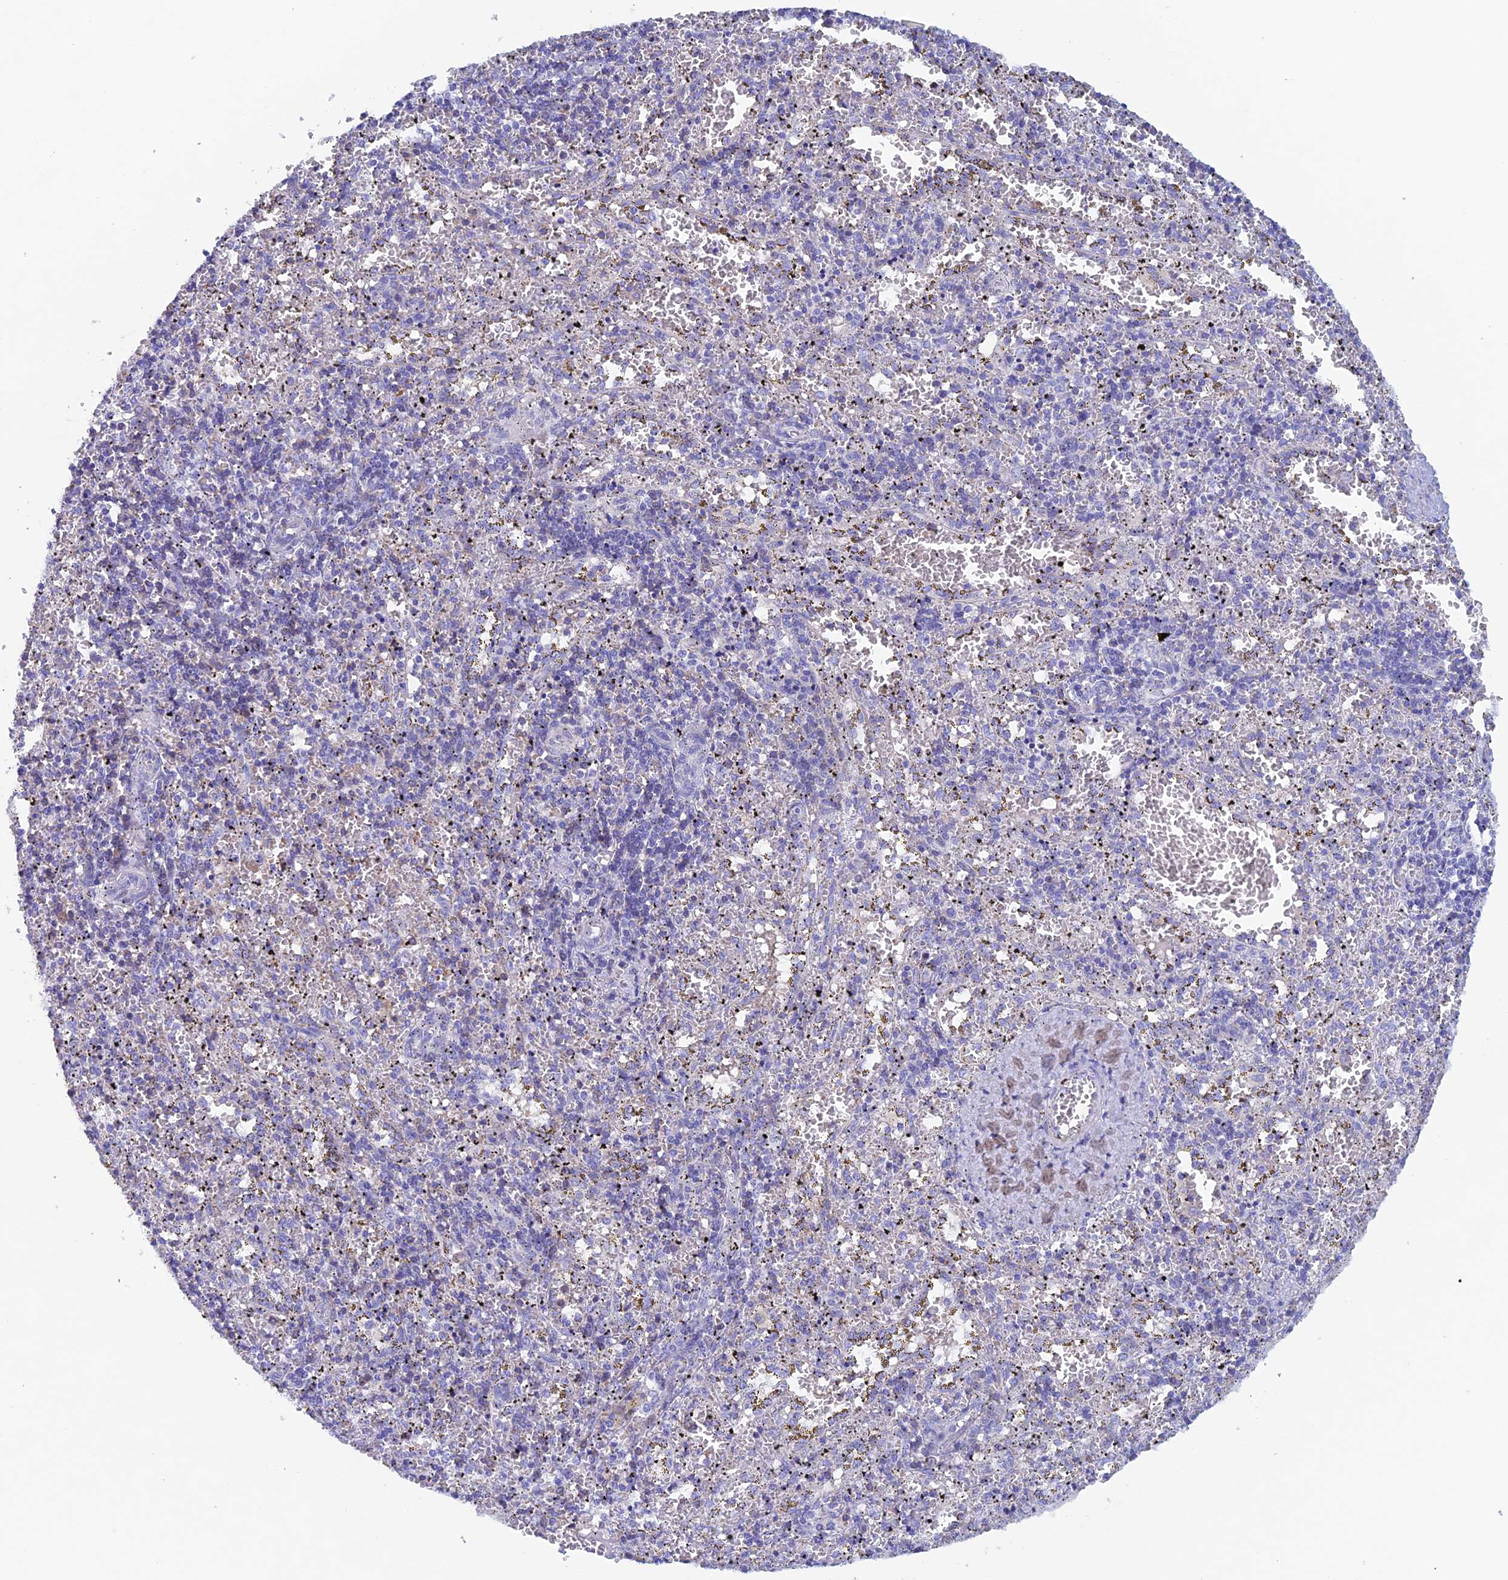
{"staining": {"intensity": "negative", "quantity": "none", "location": "none"}, "tissue": "spleen", "cell_type": "Cells in red pulp", "image_type": "normal", "snomed": [{"axis": "morphology", "description": "Normal tissue, NOS"}, {"axis": "topography", "description": "Spleen"}], "caption": "DAB (3,3'-diaminobenzidine) immunohistochemical staining of benign human spleen exhibits no significant expression in cells in red pulp.", "gene": "PSMC3IP", "patient": {"sex": "male", "age": 11}}